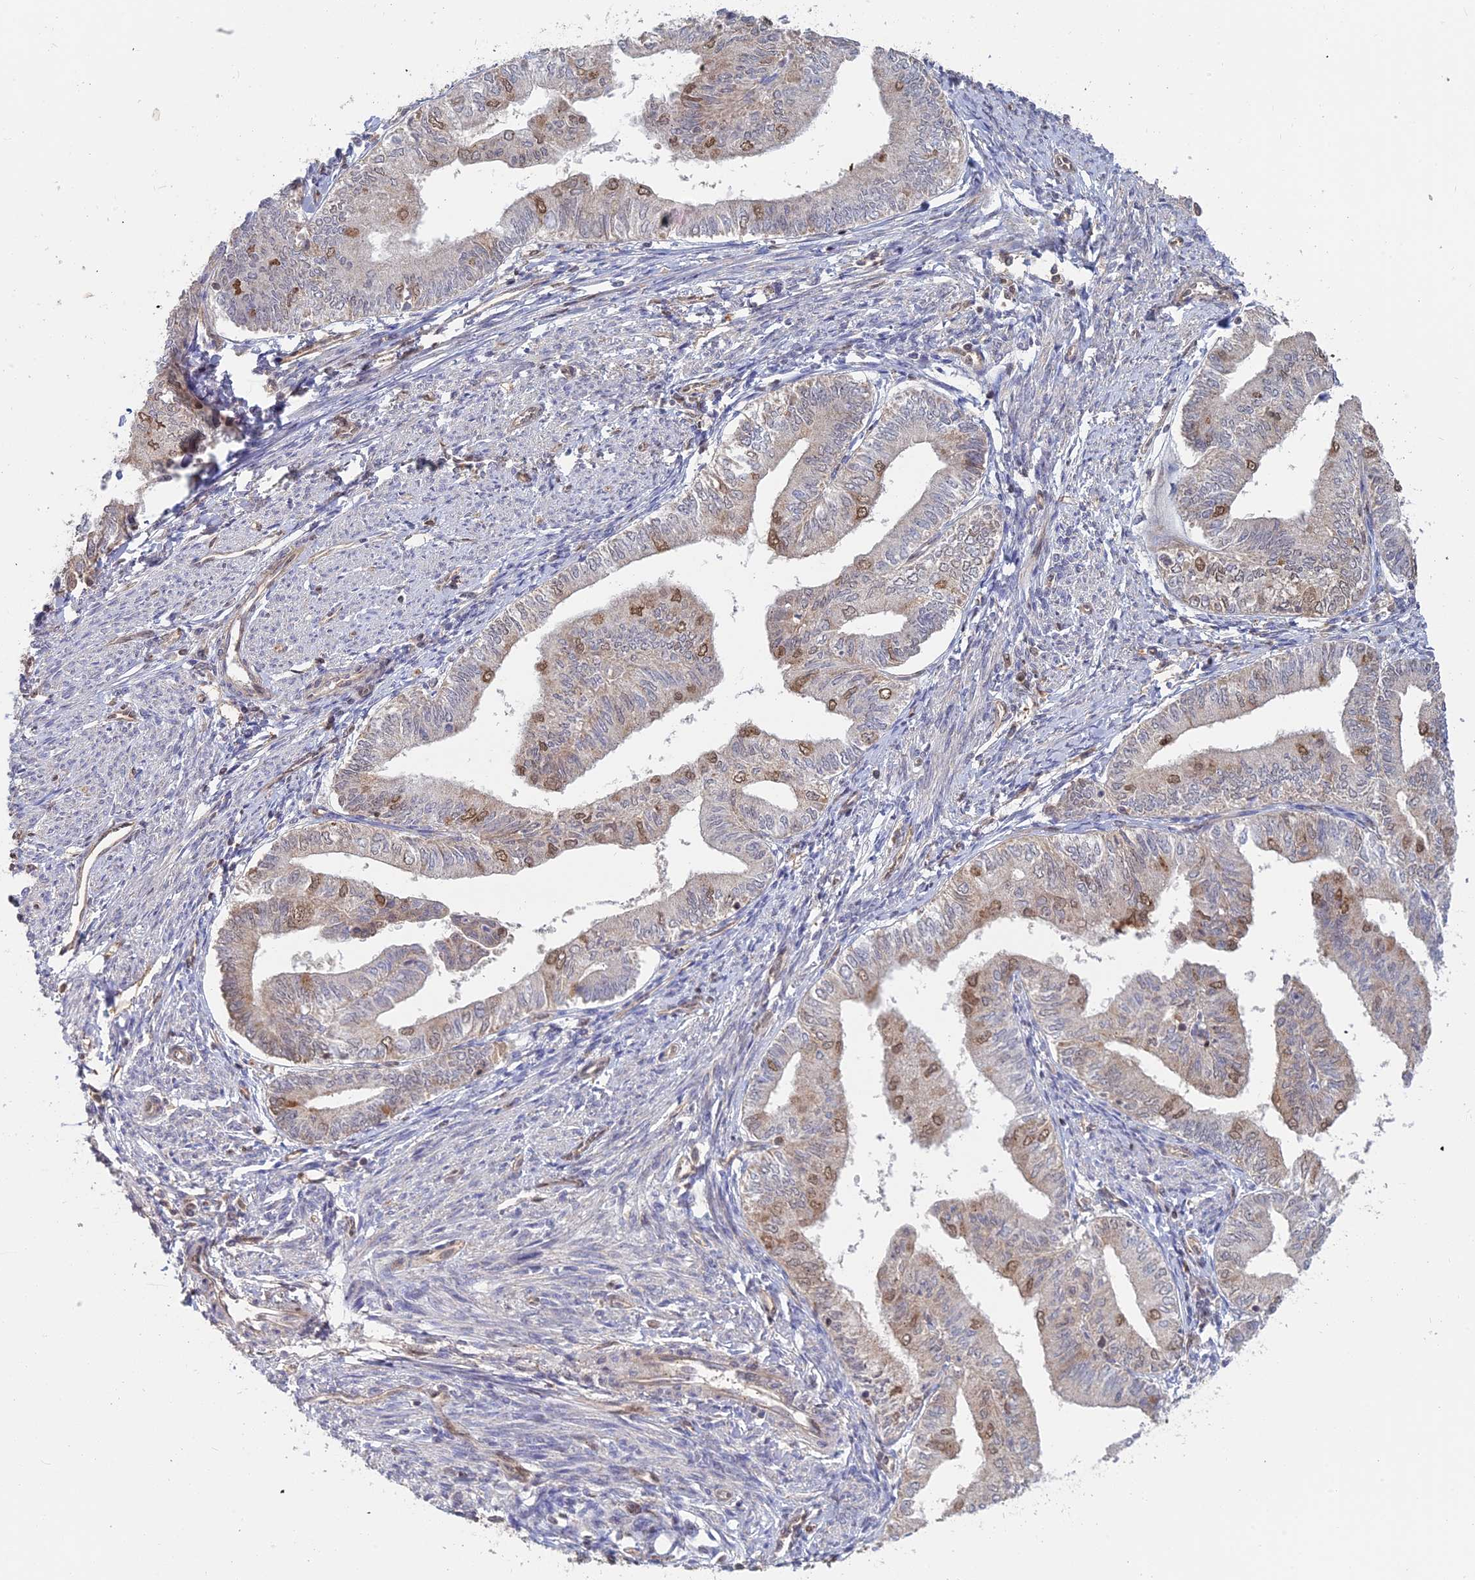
{"staining": {"intensity": "moderate", "quantity": "<25%", "location": "nuclear"}, "tissue": "endometrial cancer", "cell_type": "Tumor cells", "image_type": "cancer", "snomed": [{"axis": "morphology", "description": "Adenocarcinoma, NOS"}, {"axis": "topography", "description": "Endometrium"}], "caption": "This histopathology image reveals endometrial cancer stained with immunohistochemistry to label a protein in brown. The nuclear of tumor cells show moderate positivity for the protein. Nuclei are counter-stained blue.", "gene": "PKIG", "patient": {"sex": "female", "age": 66}}